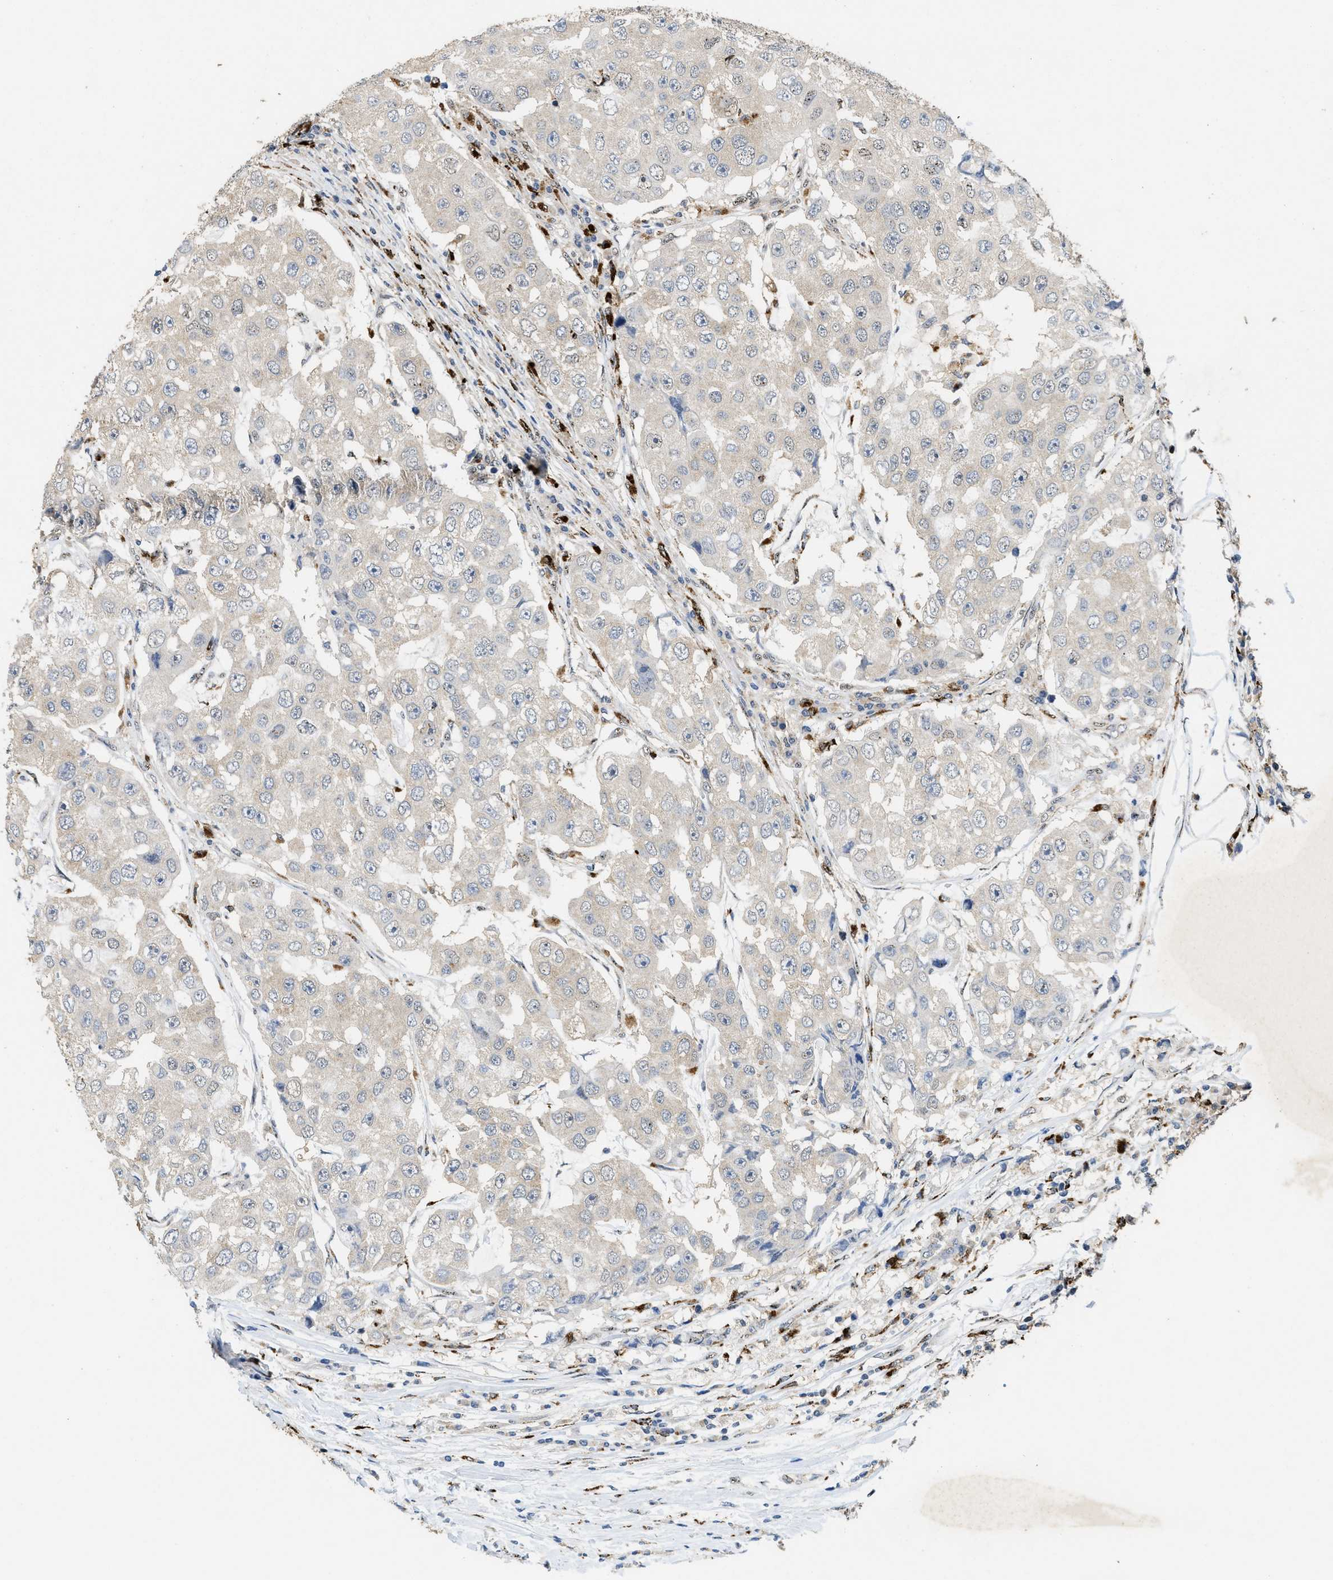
{"staining": {"intensity": "negative", "quantity": "none", "location": "none"}, "tissue": "breast cancer", "cell_type": "Tumor cells", "image_type": "cancer", "snomed": [{"axis": "morphology", "description": "Duct carcinoma"}, {"axis": "topography", "description": "Breast"}], "caption": "The micrograph exhibits no staining of tumor cells in invasive ductal carcinoma (breast).", "gene": "BMPR2", "patient": {"sex": "female", "age": 27}}